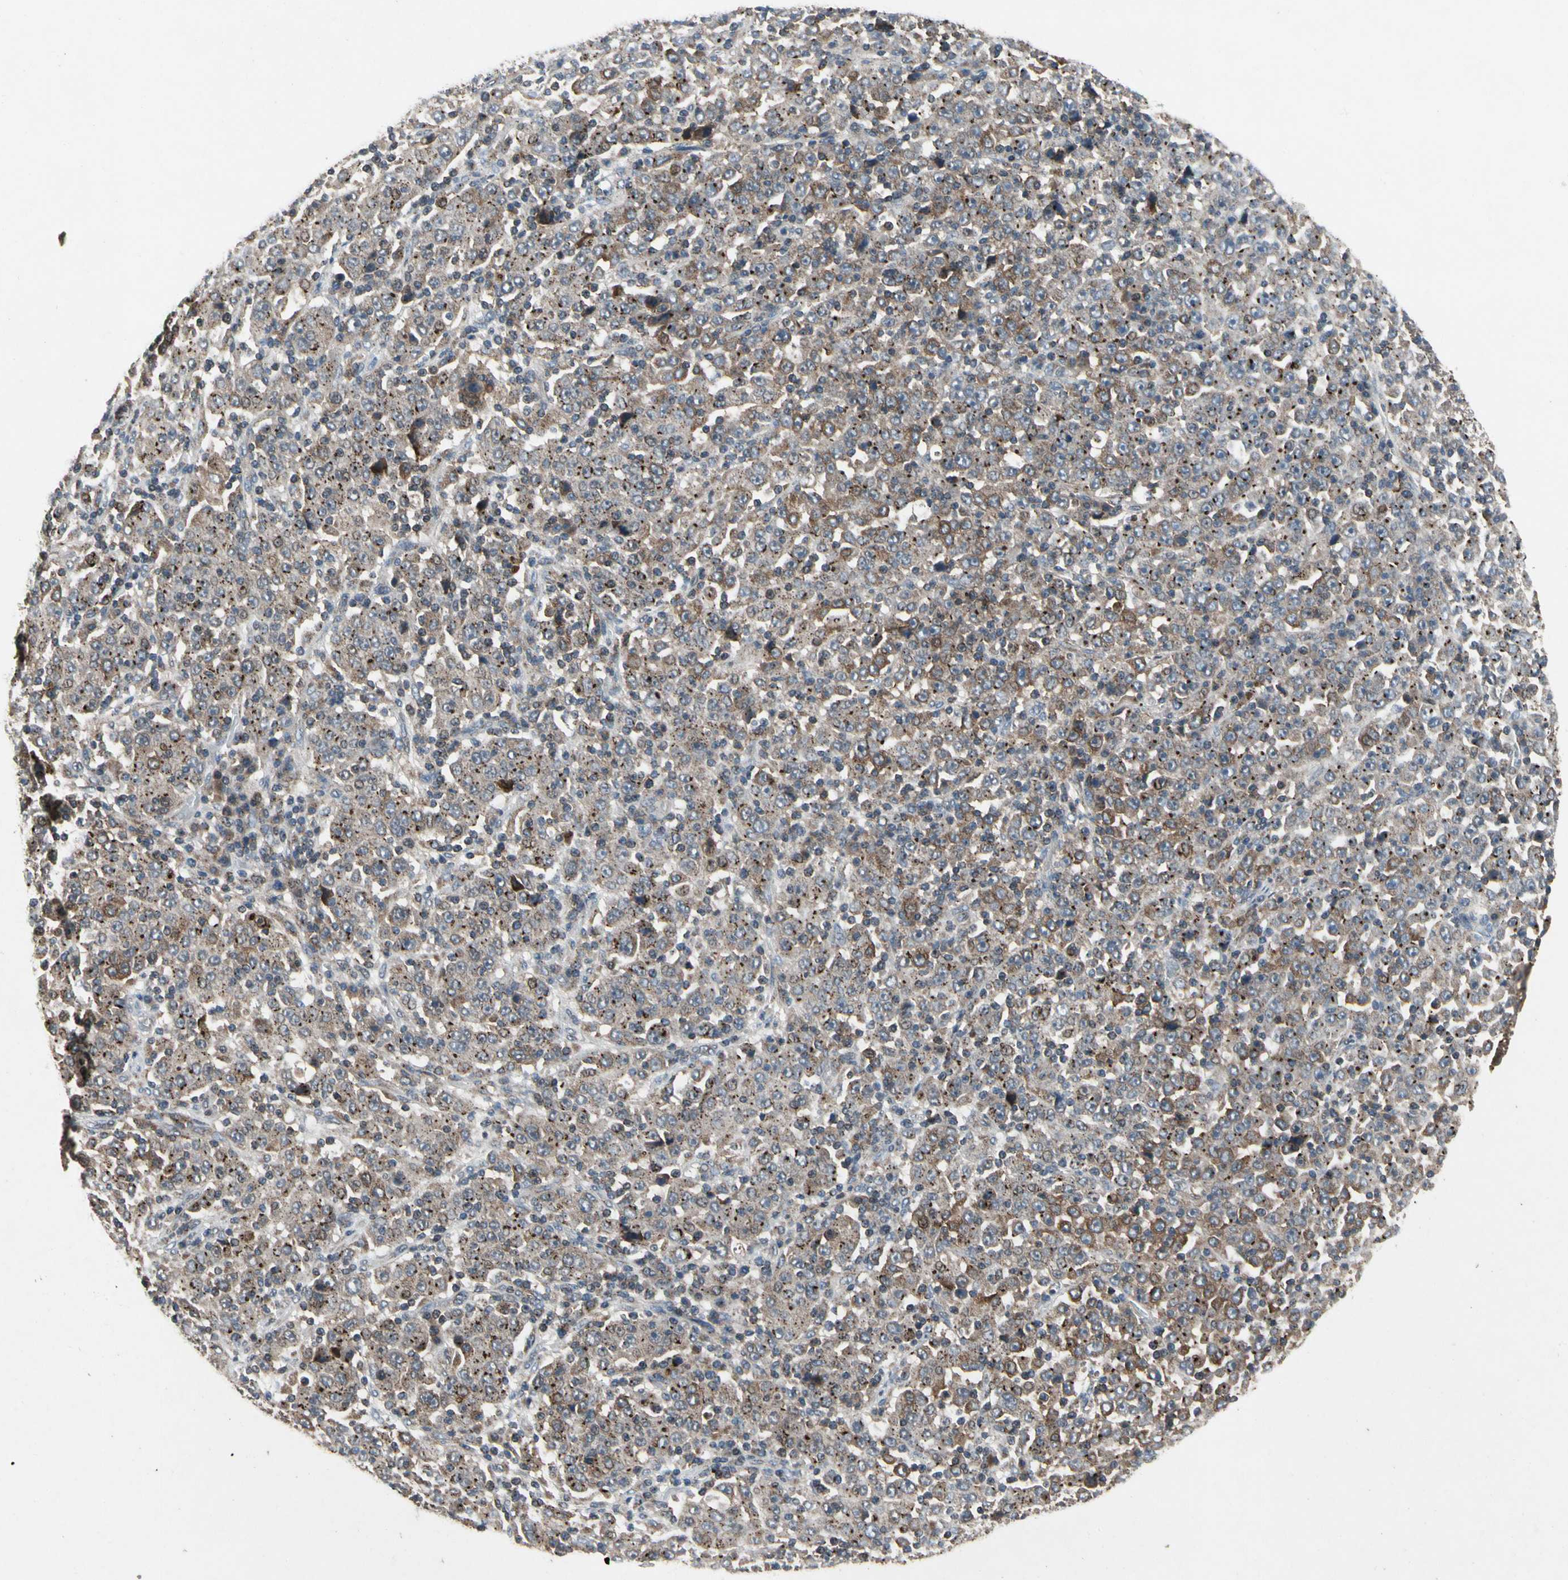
{"staining": {"intensity": "moderate", "quantity": ">75%", "location": "cytoplasmic/membranous"}, "tissue": "stomach cancer", "cell_type": "Tumor cells", "image_type": "cancer", "snomed": [{"axis": "morphology", "description": "Normal tissue, NOS"}, {"axis": "morphology", "description": "Adenocarcinoma, NOS"}, {"axis": "topography", "description": "Stomach, upper"}, {"axis": "topography", "description": "Stomach"}], "caption": "This is an image of IHC staining of stomach cancer (adenocarcinoma), which shows moderate staining in the cytoplasmic/membranous of tumor cells.", "gene": "NMI", "patient": {"sex": "male", "age": 59}}